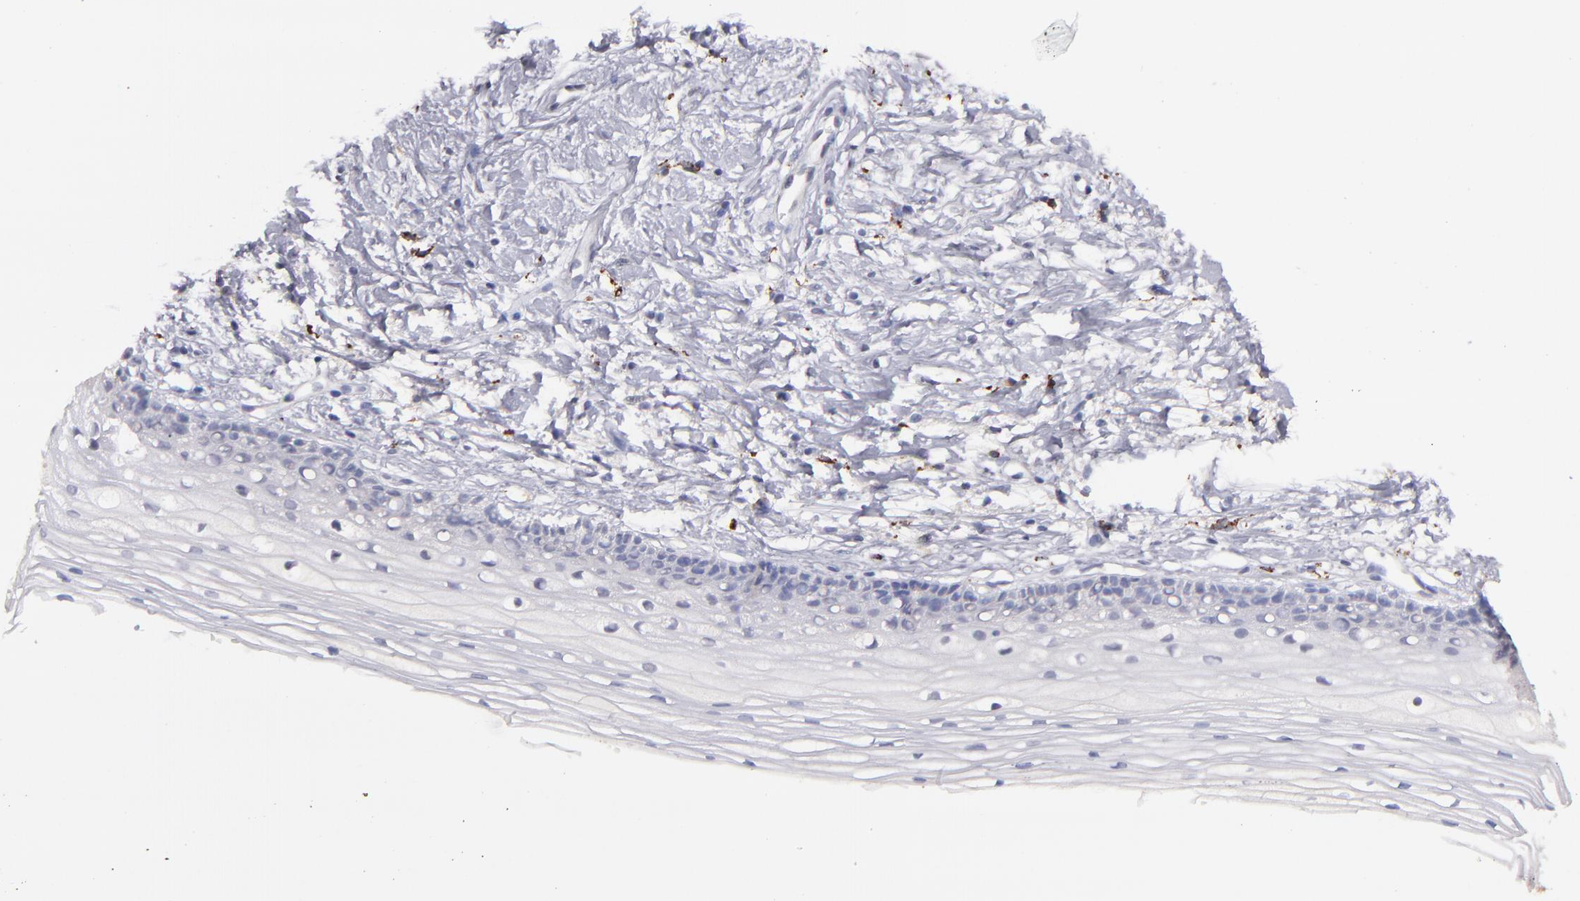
{"staining": {"intensity": "negative", "quantity": "none", "location": "none"}, "tissue": "cervix", "cell_type": "Glandular cells", "image_type": "normal", "snomed": [{"axis": "morphology", "description": "Normal tissue, NOS"}, {"axis": "topography", "description": "Cervix"}], "caption": "There is no significant positivity in glandular cells of cervix. (Brightfield microscopy of DAB immunohistochemistry (IHC) at high magnification).", "gene": "GLDC", "patient": {"sex": "female", "age": 77}}